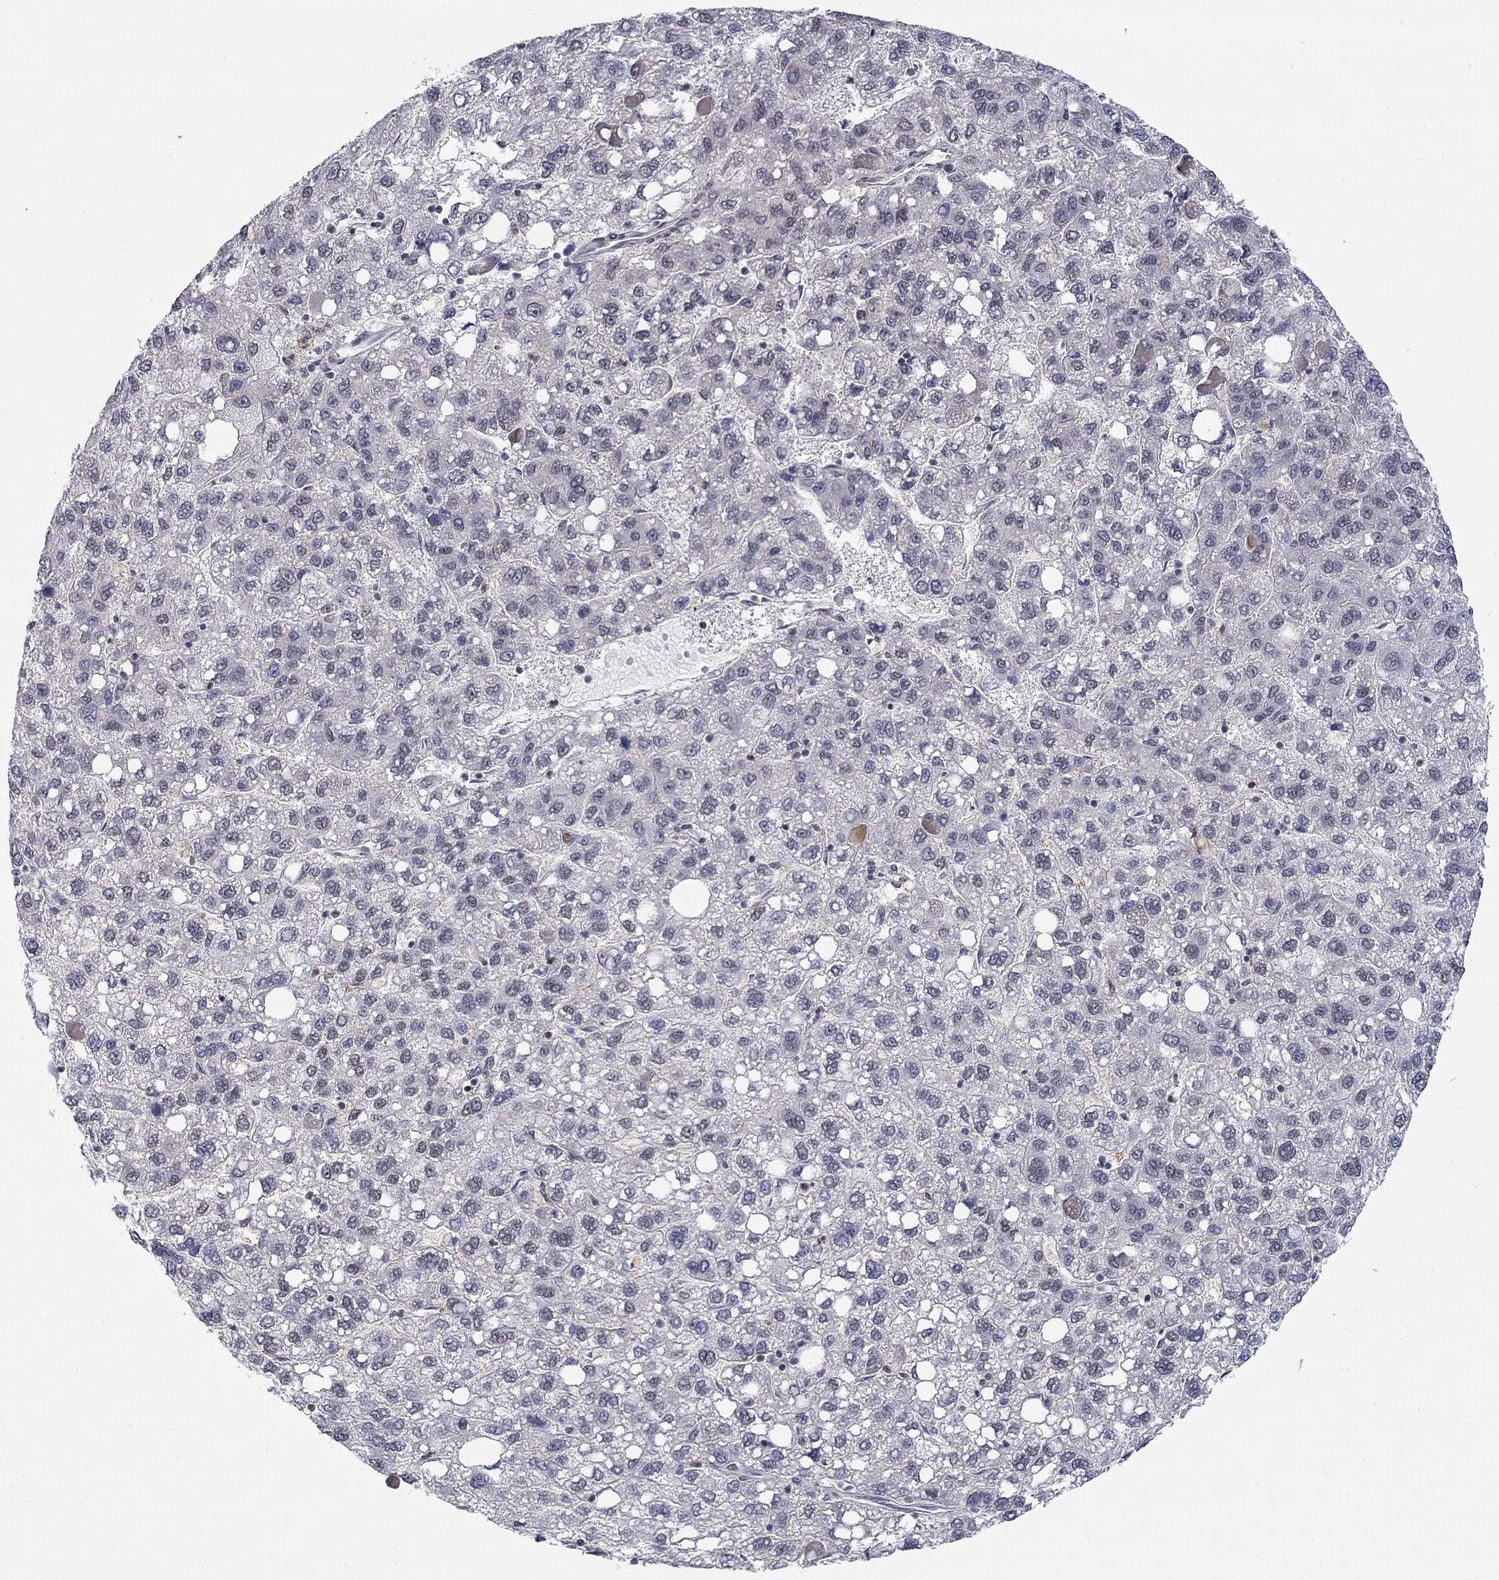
{"staining": {"intensity": "negative", "quantity": "none", "location": "none"}, "tissue": "liver cancer", "cell_type": "Tumor cells", "image_type": "cancer", "snomed": [{"axis": "morphology", "description": "Carcinoma, Hepatocellular, NOS"}, {"axis": "topography", "description": "Liver"}], "caption": "Tumor cells show no significant positivity in liver cancer (hepatocellular carcinoma). (DAB (3,3'-diaminobenzidine) immunohistochemistry, high magnification).", "gene": "KLF12", "patient": {"sex": "female", "age": 82}}